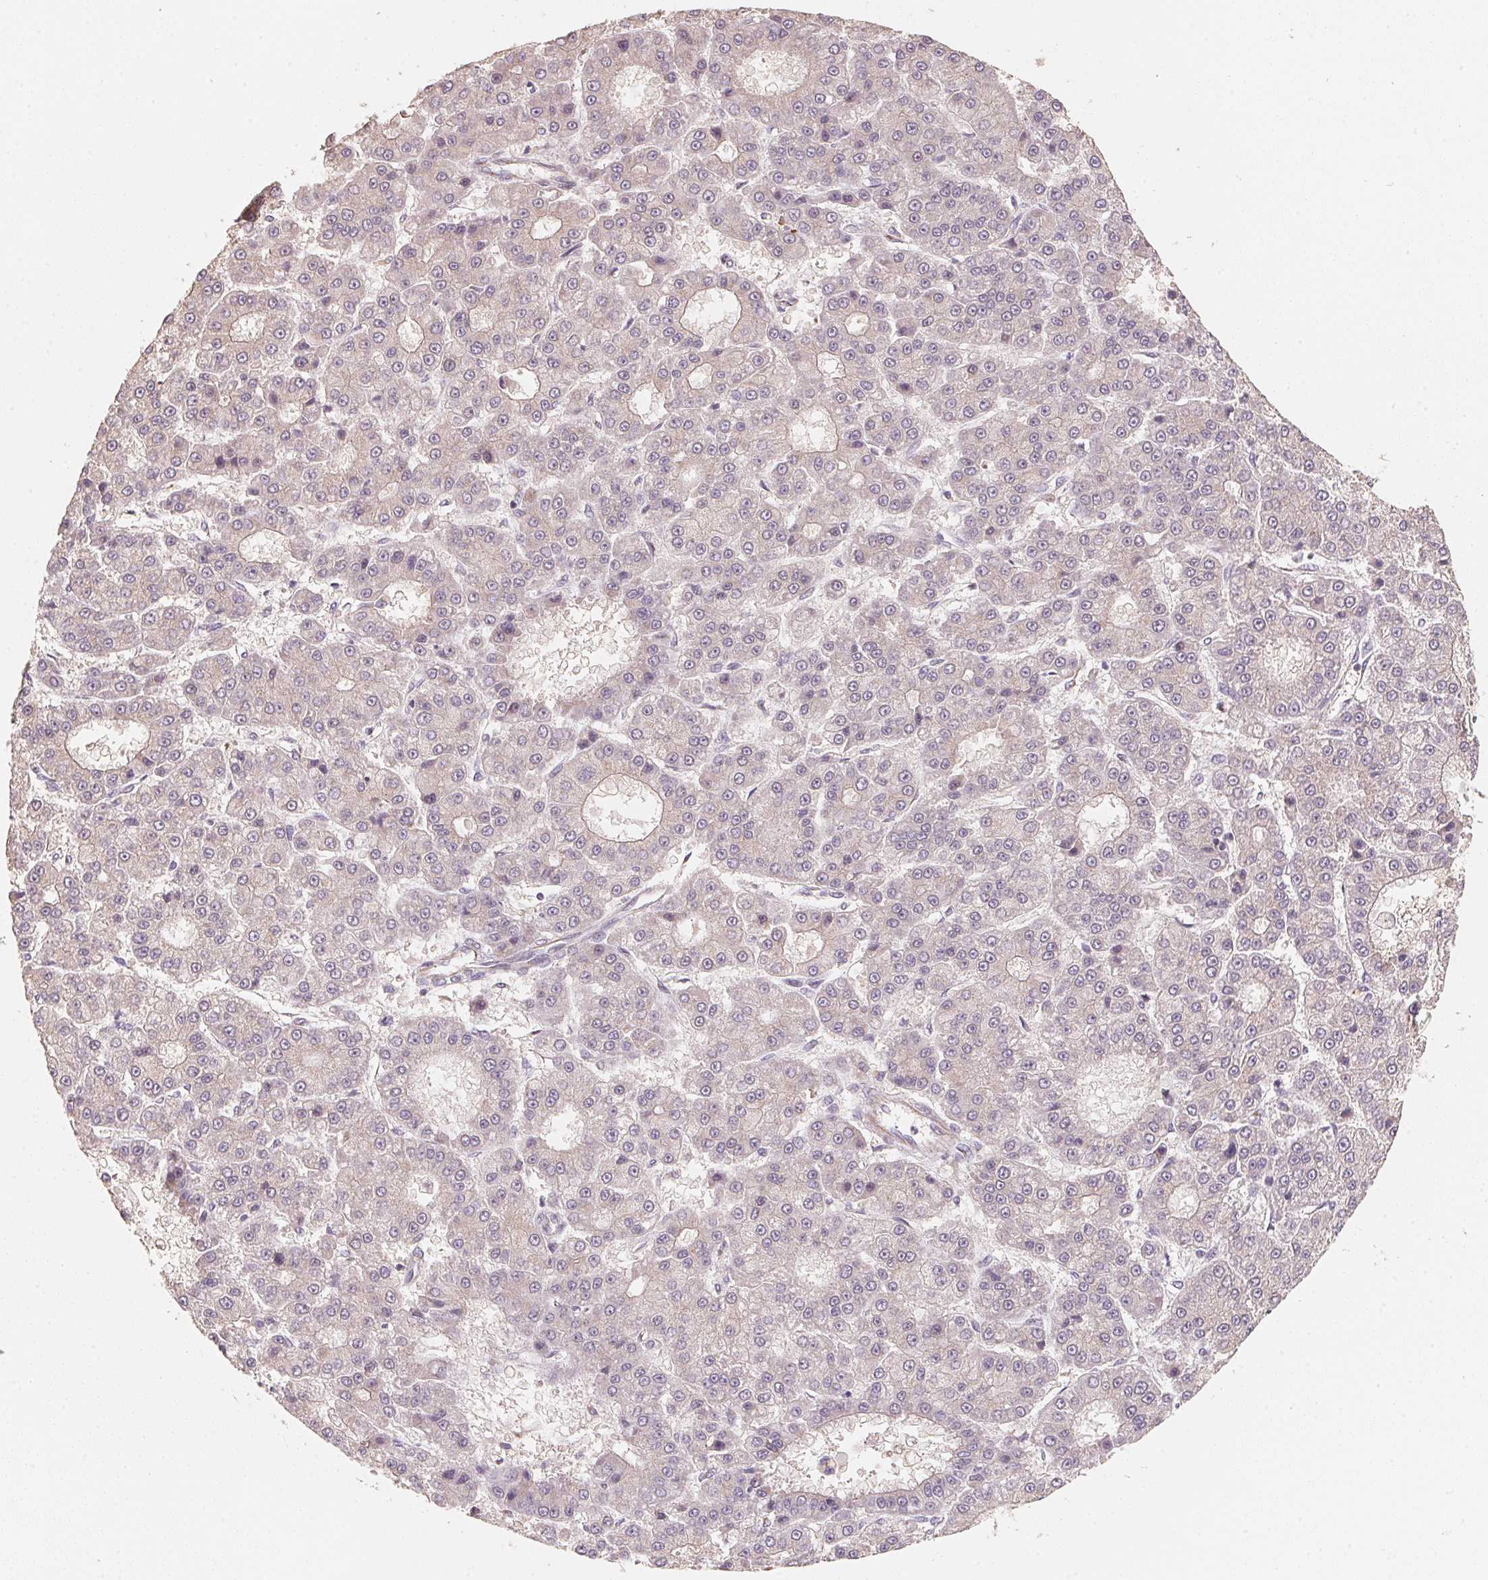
{"staining": {"intensity": "negative", "quantity": "none", "location": "none"}, "tissue": "liver cancer", "cell_type": "Tumor cells", "image_type": "cancer", "snomed": [{"axis": "morphology", "description": "Carcinoma, Hepatocellular, NOS"}, {"axis": "topography", "description": "Liver"}], "caption": "The image displays no staining of tumor cells in liver cancer.", "gene": "TSPAN12", "patient": {"sex": "male", "age": 70}}